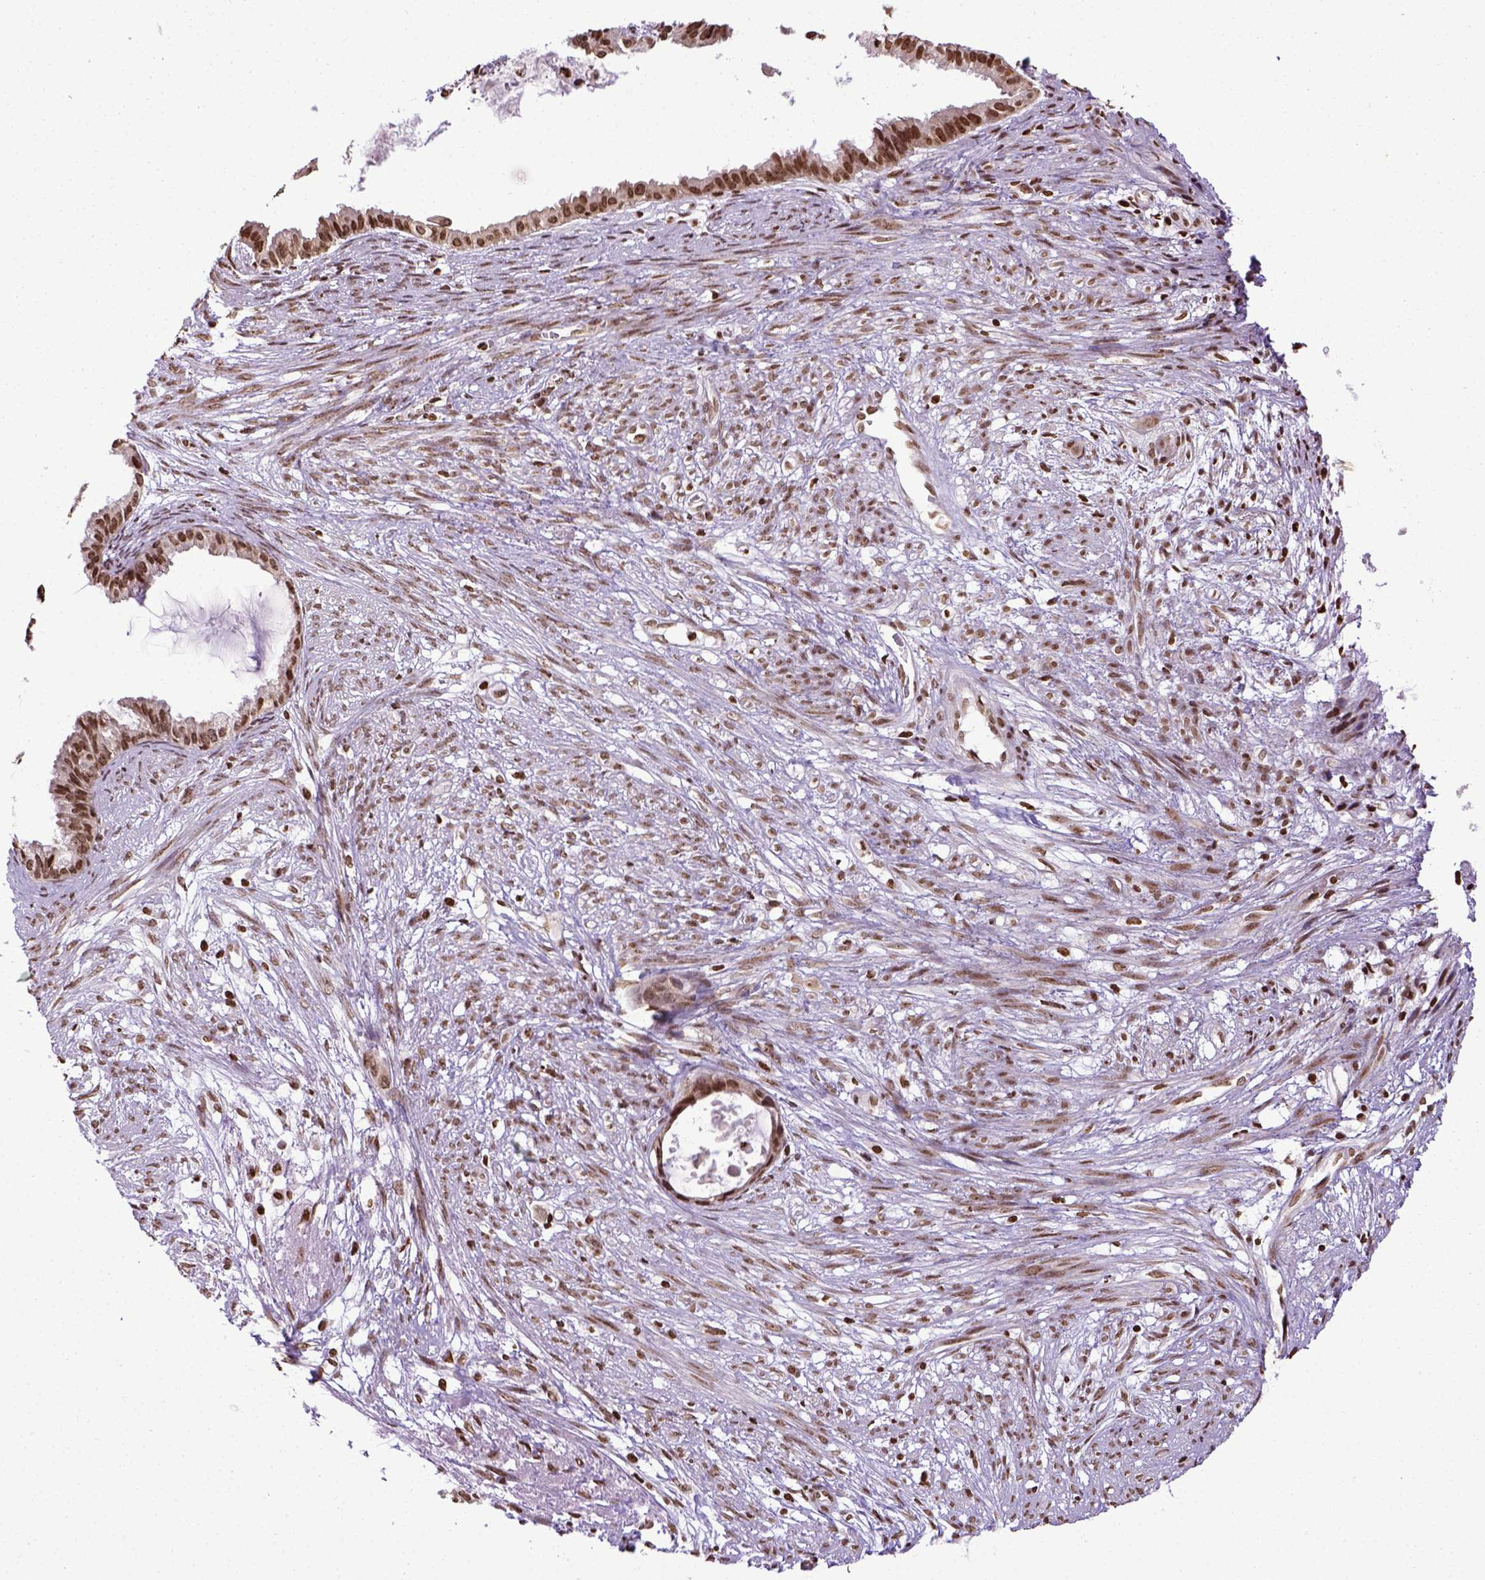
{"staining": {"intensity": "moderate", "quantity": ">75%", "location": "nuclear"}, "tissue": "endometrial cancer", "cell_type": "Tumor cells", "image_type": "cancer", "snomed": [{"axis": "morphology", "description": "Adenocarcinoma, NOS"}, {"axis": "topography", "description": "Endometrium"}], "caption": "High-magnification brightfield microscopy of endometrial cancer stained with DAB (3,3'-diaminobenzidine) (brown) and counterstained with hematoxylin (blue). tumor cells exhibit moderate nuclear expression is identified in approximately>75% of cells.", "gene": "ZNF75D", "patient": {"sex": "female", "age": 86}}